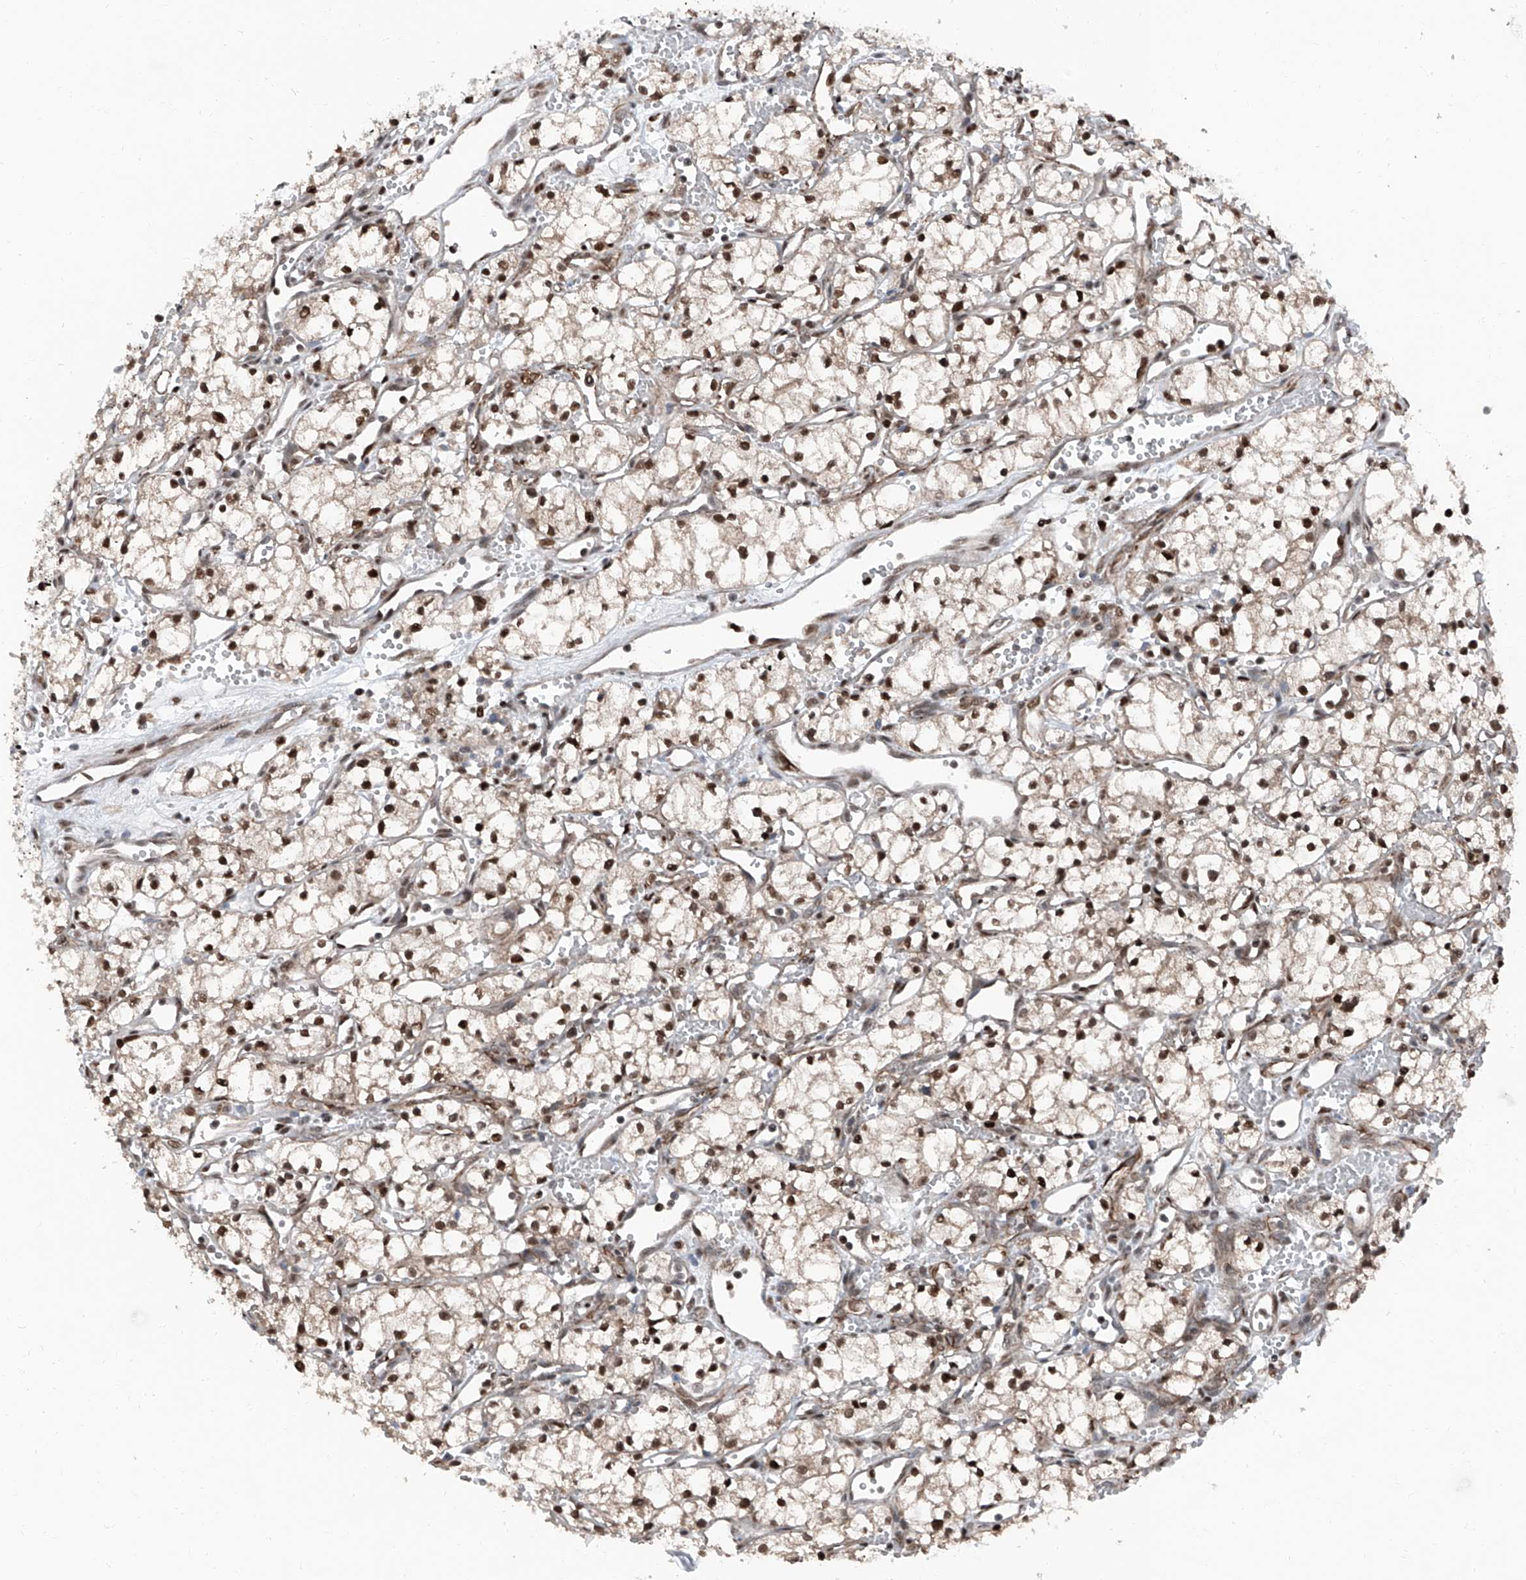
{"staining": {"intensity": "strong", "quantity": ">75%", "location": "nuclear"}, "tissue": "renal cancer", "cell_type": "Tumor cells", "image_type": "cancer", "snomed": [{"axis": "morphology", "description": "Adenocarcinoma, NOS"}, {"axis": "topography", "description": "Kidney"}], "caption": "This micrograph reveals IHC staining of human renal cancer (adenocarcinoma), with high strong nuclear positivity in approximately >75% of tumor cells.", "gene": "FKBP5", "patient": {"sex": "male", "age": 59}}